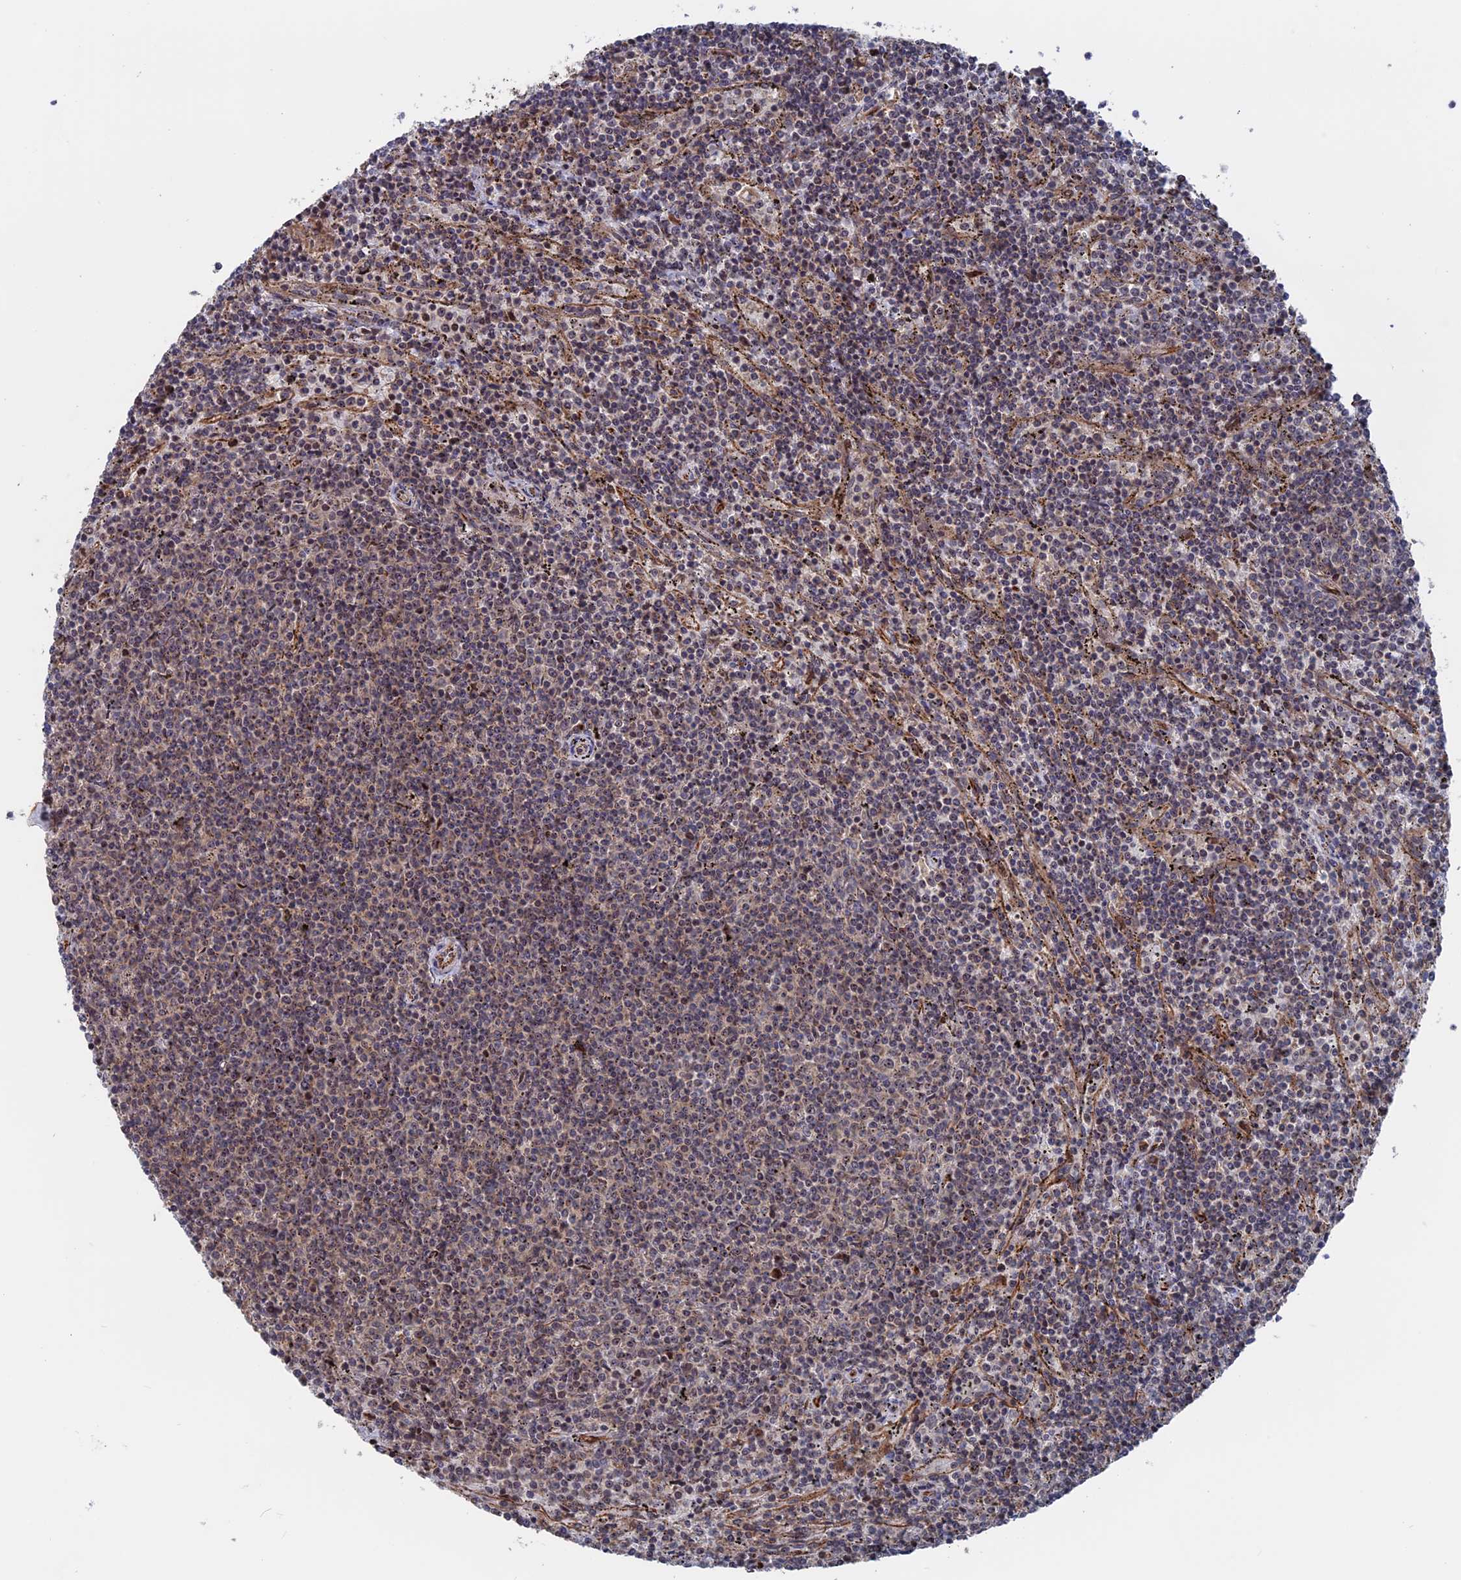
{"staining": {"intensity": "negative", "quantity": "none", "location": "none"}, "tissue": "lymphoma", "cell_type": "Tumor cells", "image_type": "cancer", "snomed": [{"axis": "morphology", "description": "Malignant lymphoma, non-Hodgkin's type, Low grade"}, {"axis": "topography", "description": "Spleen"}], "caption": "An immunohistochemistry histopathology image of lymphoma is shown. There is no staining in tumor cells of lymphoma.", "gene": "PLA2G15", "patient": {"sex": "female", "age": 50}}